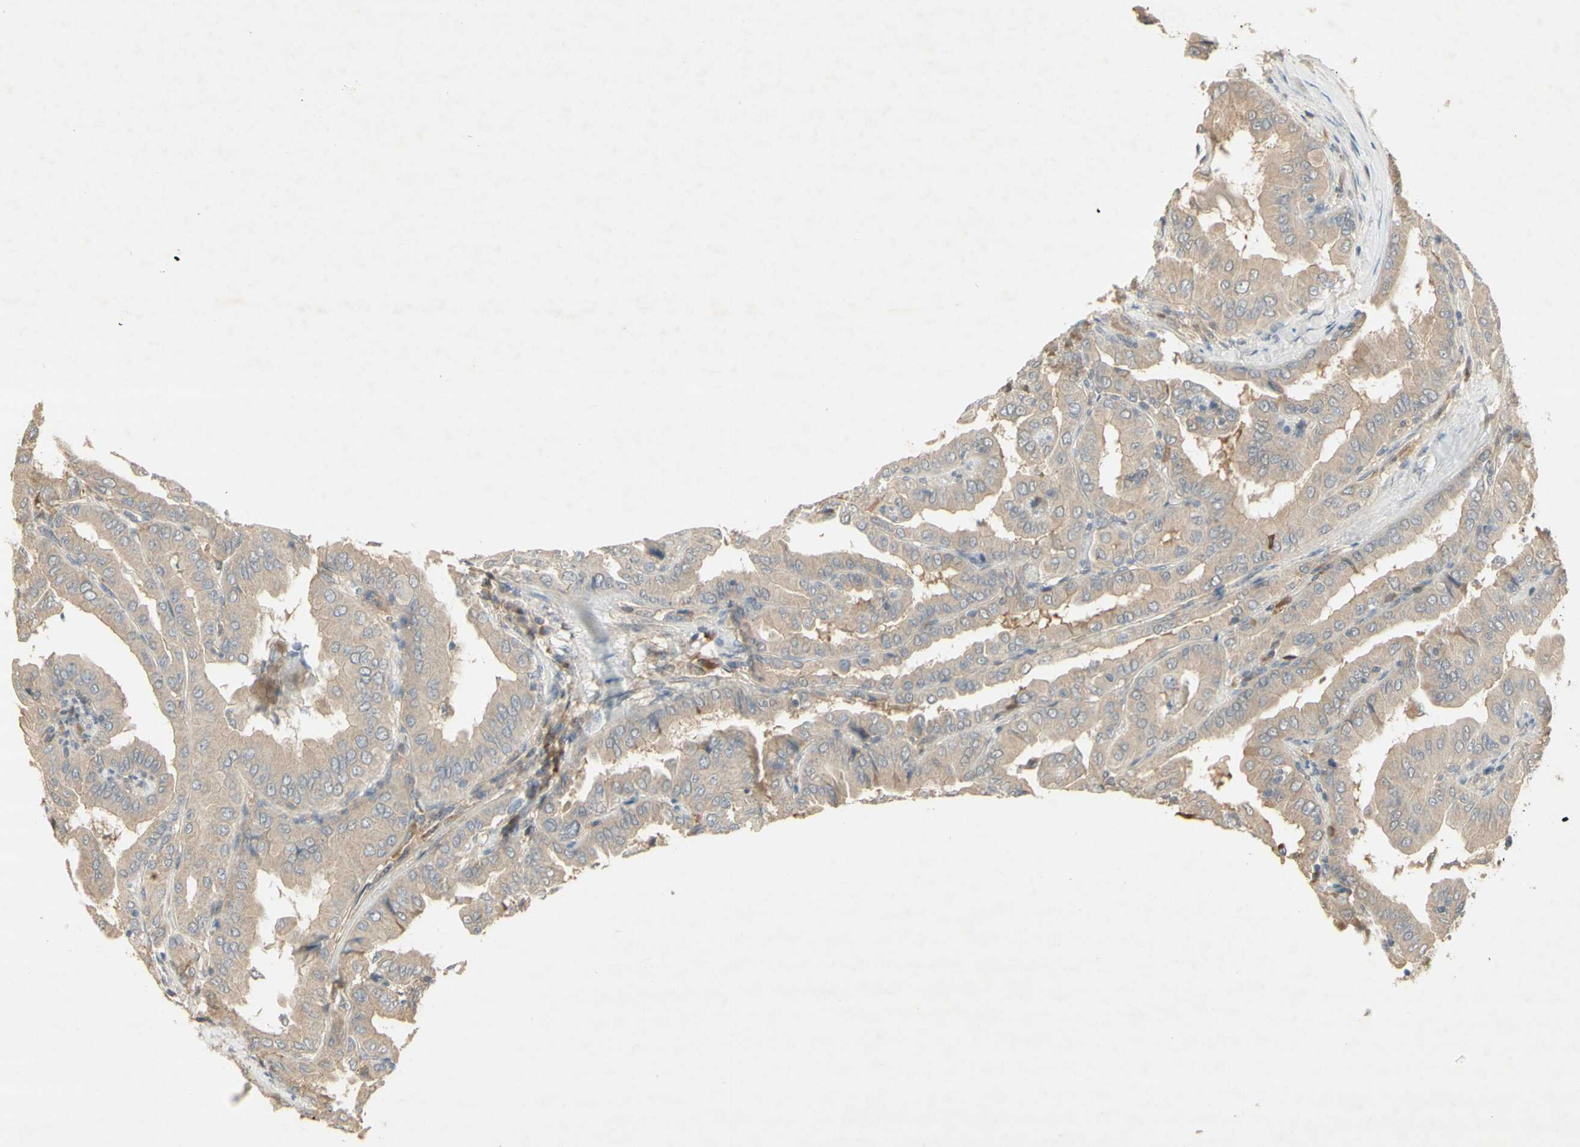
{"staining": {"intensity": "weak", "quantity": "25%-75%", "location": "cytoplasmic/membranous"}, "tissue": "thyroid cancer", "cell_type": "Tumor cells", "image_type": "cancer", "snomed": [{"axis": "morphology", "description": "Papillary adenocarcinoma, NOS"}, {"axis": "topography", "description": "Thyroid gland"}], "caption": "Immunohistochemical staining of thyroid cancer exhibits weak cytoplasmic/membranous protein staining in approximately 25%-75% of tumor cells. The staining was performed using DAB (3,3'-diaminobenzidine), with brown indicating positive protein expression. Nuclei are stained blue with hematoxylin.", "gene": "NRG4", "patient": {"sex": "male", "age": 33}}